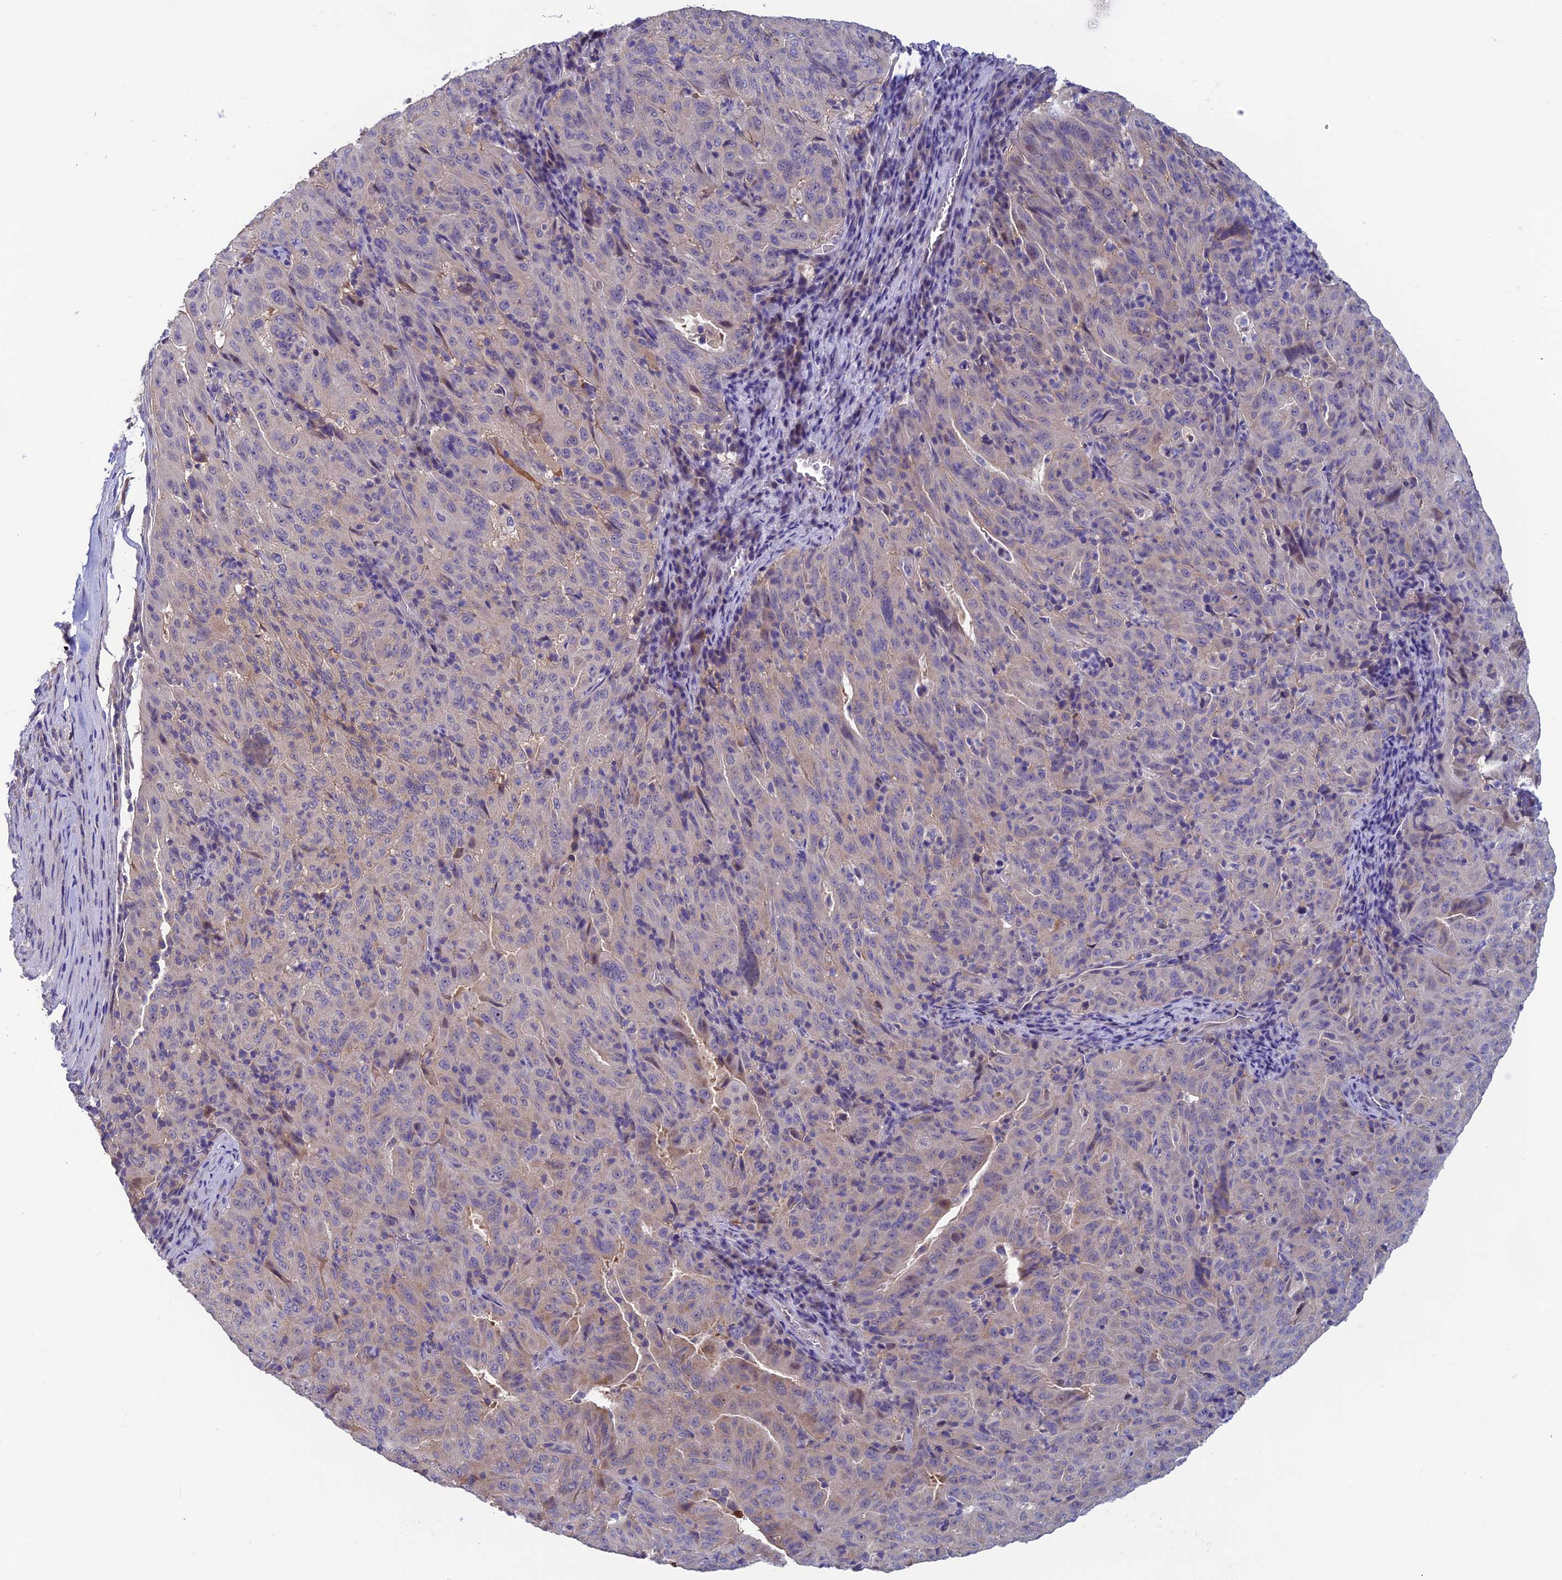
{"staining": {"intensity": "negative", "quantity": "none", "location": "none"}, "tissue": "pancreatic cancer", "cell_type": "Tumor cells", "image_type": "cancer", "snomed": [{"axis": "morphology", "description": "Adenocarcinoma, NOS"}, {"axis": "topography", "description": "Pancreas"}], "caption": "High power microscopy photomicrograph of an immunohistochemistry (IHC) image of adenocarcinoma (pancreatic), revealing no significant staining in tumor cells. The staining is performed using DAB (3,3'-diaminobenzidine) brown chromogen with nuclei counter-stained in using hematoxylin.", "gene": "HECA", "patient": {"sex": "male", "age": 63}}